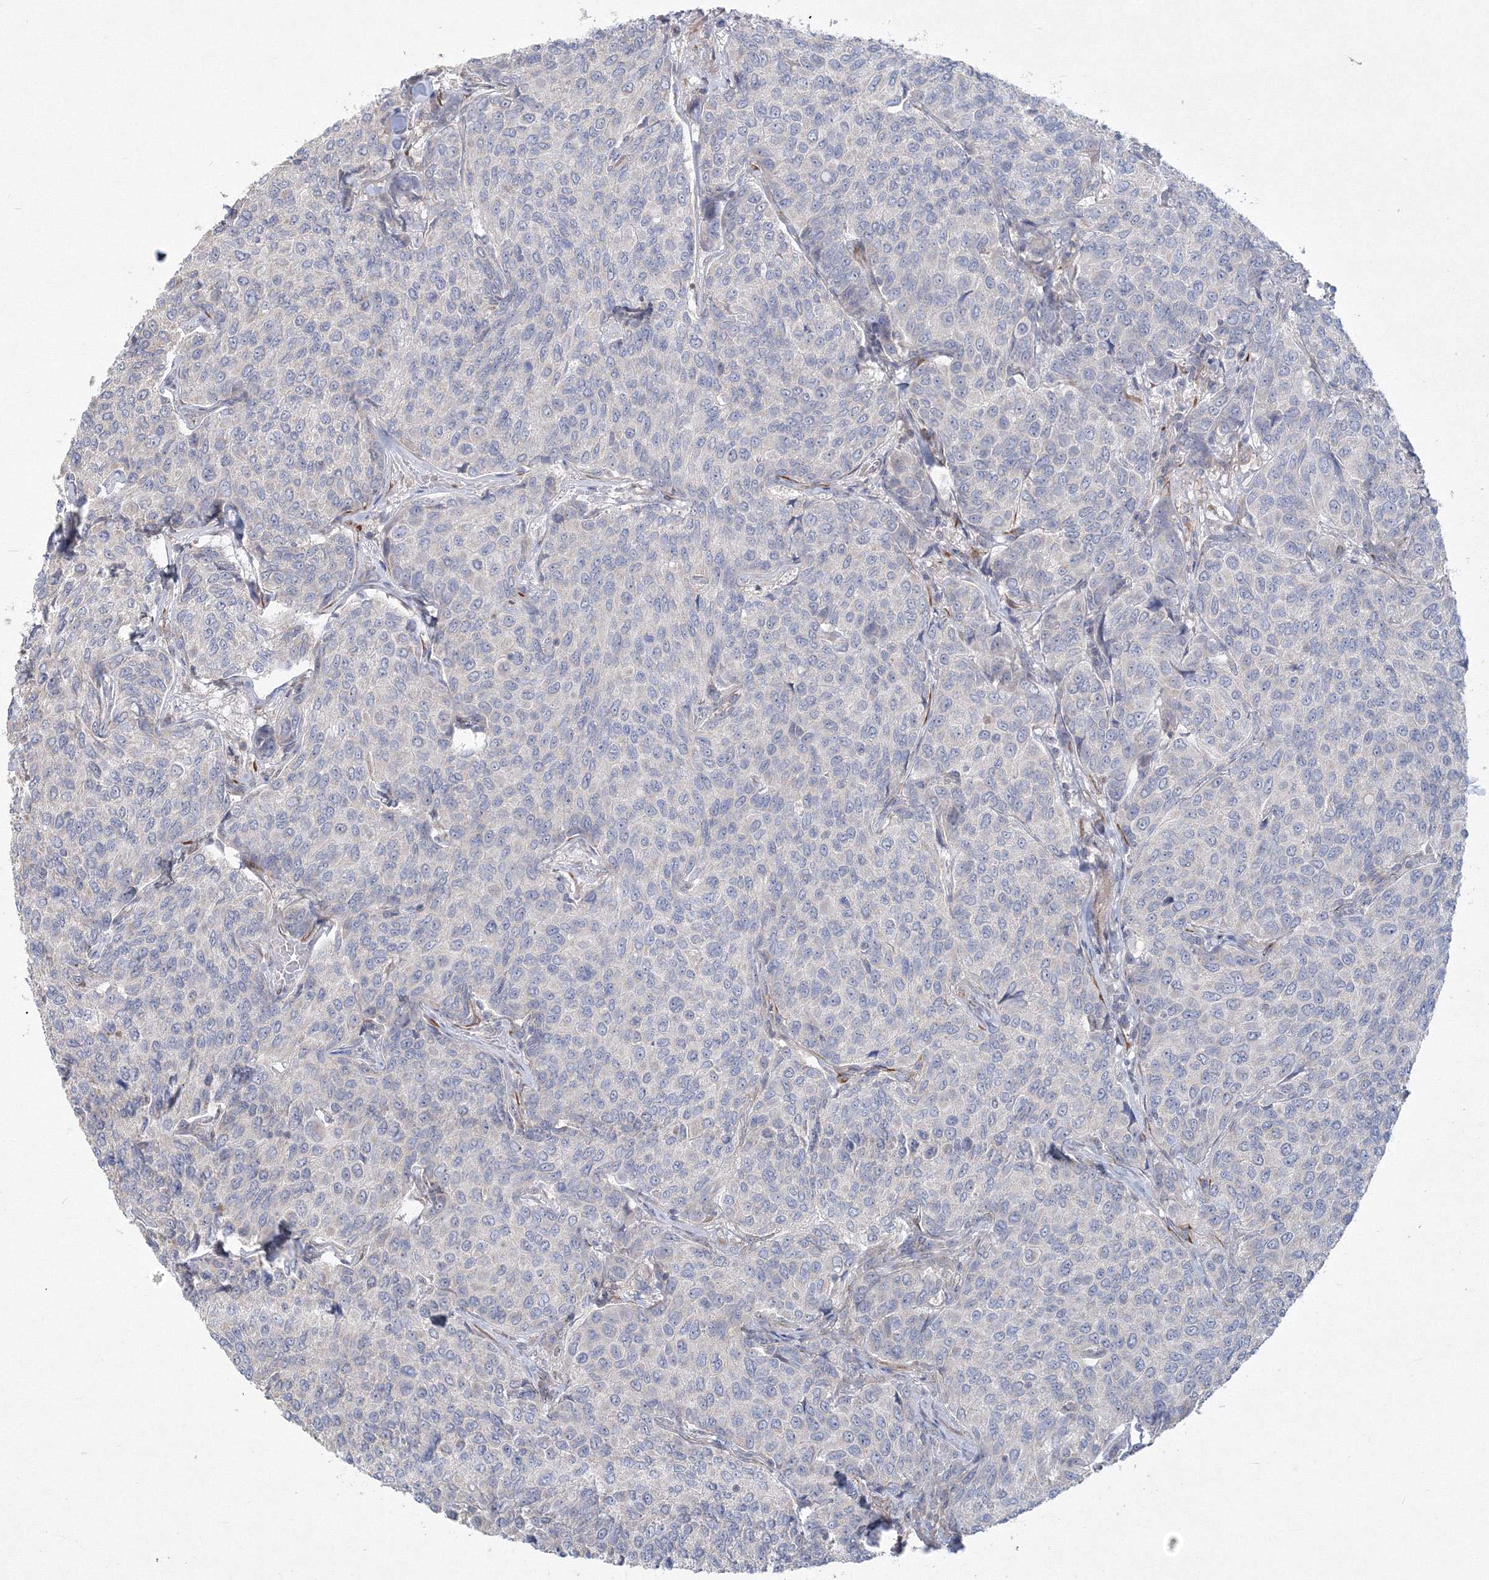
{"staining": {"intensity": "negative", "quantity": "none", "location": "none"}, "tissue": "breast cancer", "cell_type": "Tumor cells", "image_type": "cancer", "snomed": [{"axis": "morphology", "description": "Duct carcinoma"}, {"axis": "topography", "description": "Breast"}], "caption": "Immunohistochemistry of human breast cancer (intraductal carcinoma) exhibits no positivity in tumor cells.", "gene": "WDR49", "patient": {"sex": "female", "age": 55}}